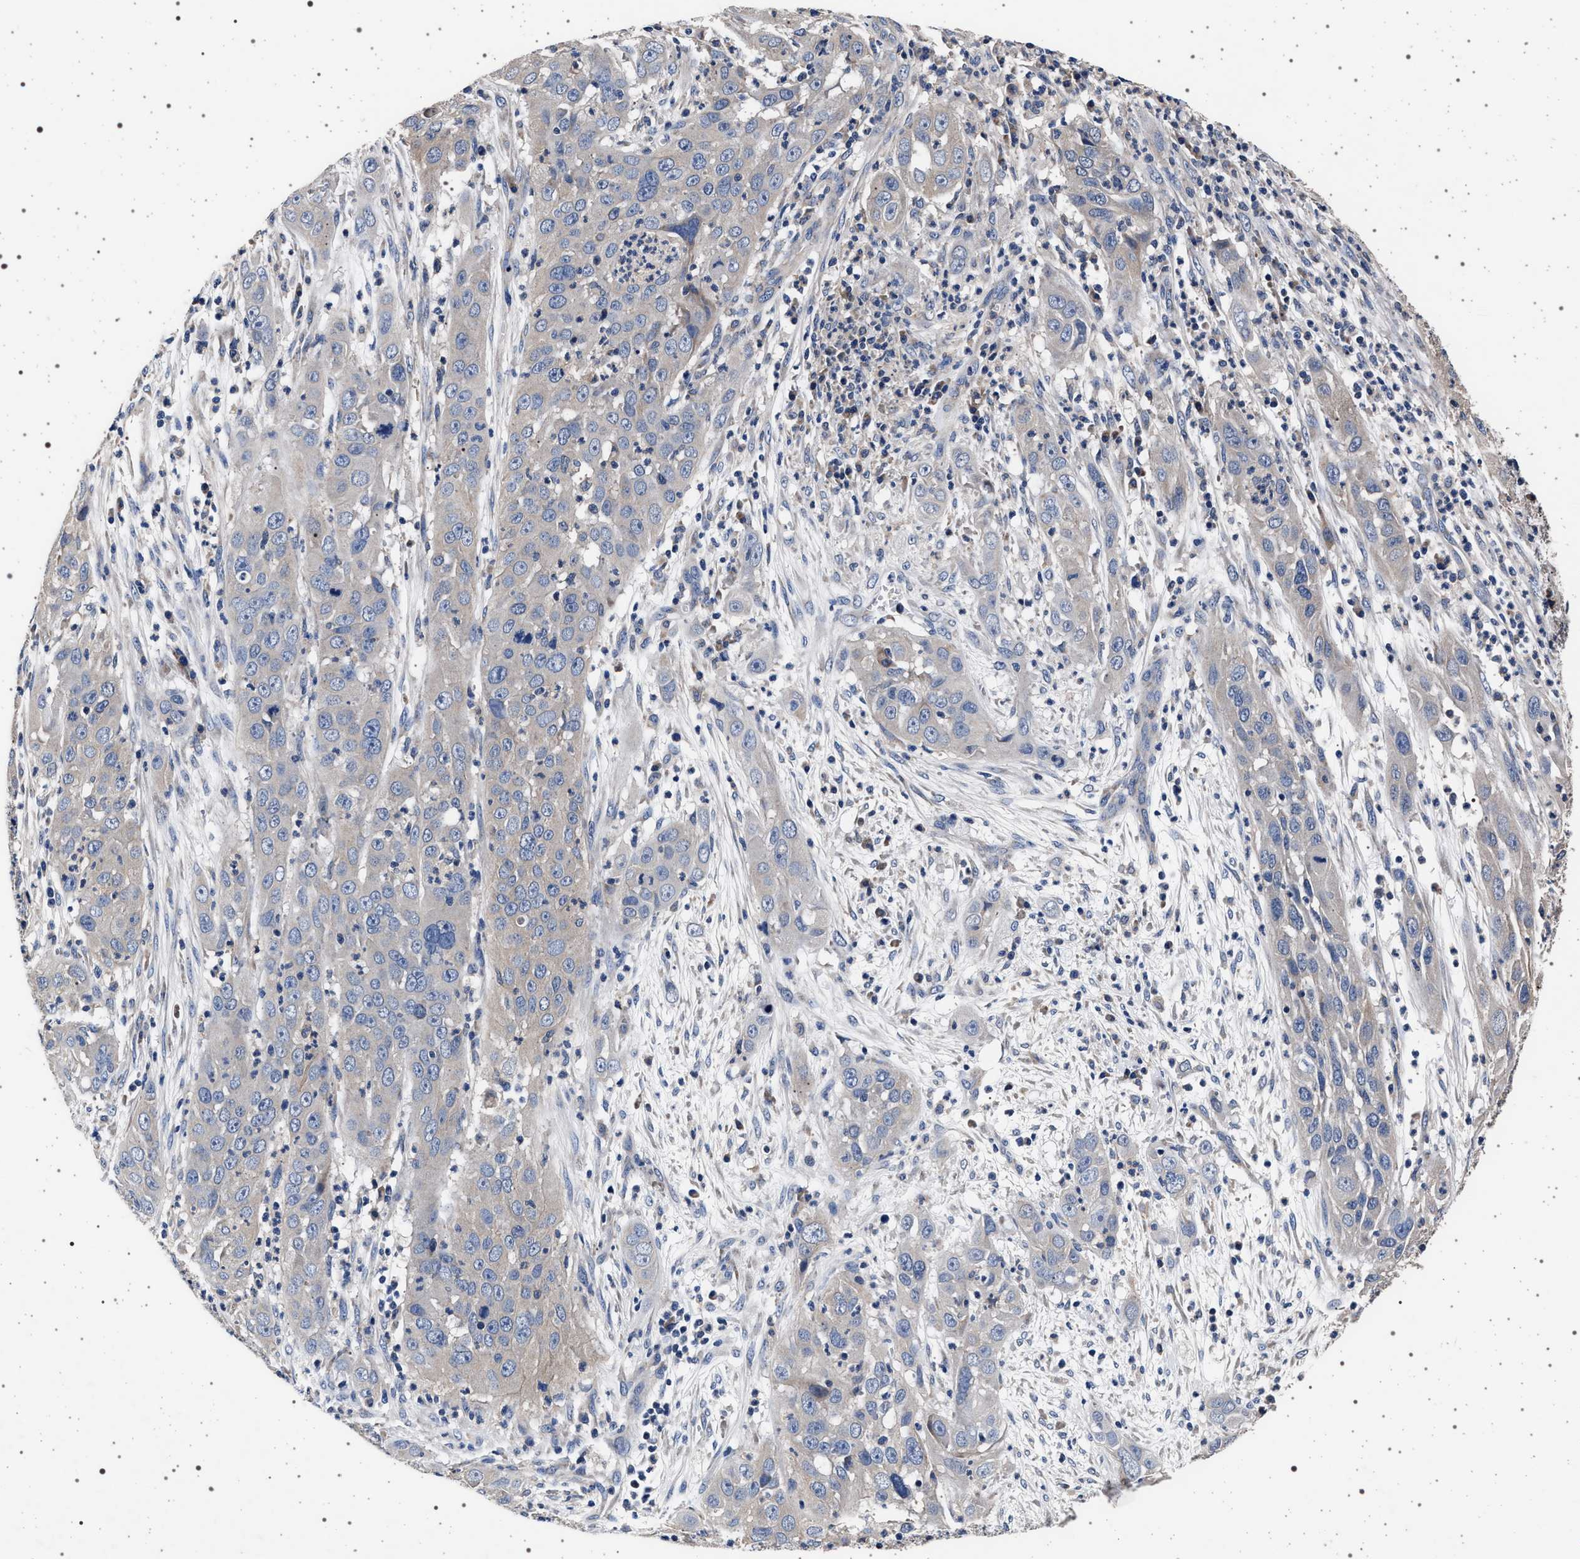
{"staining": {"intensity": "negative", "quantity": "none", "location": "none"}, "tissue": "cervical cancer", "cell_type": "Tumor cells", "image_type": "cancer", "snomed": [{"axis": "morphology", "description": "Squamous cell carcinoma, NOS"}, {"axis": "topography", "description": "Cervix"}], "caption": "The photomicrograph shows no significant staining in tumor cells of squamous cell carcinoma (cervical).", "gene": "MAP3K2", "patient": {"sex": "female", "age": 32}}